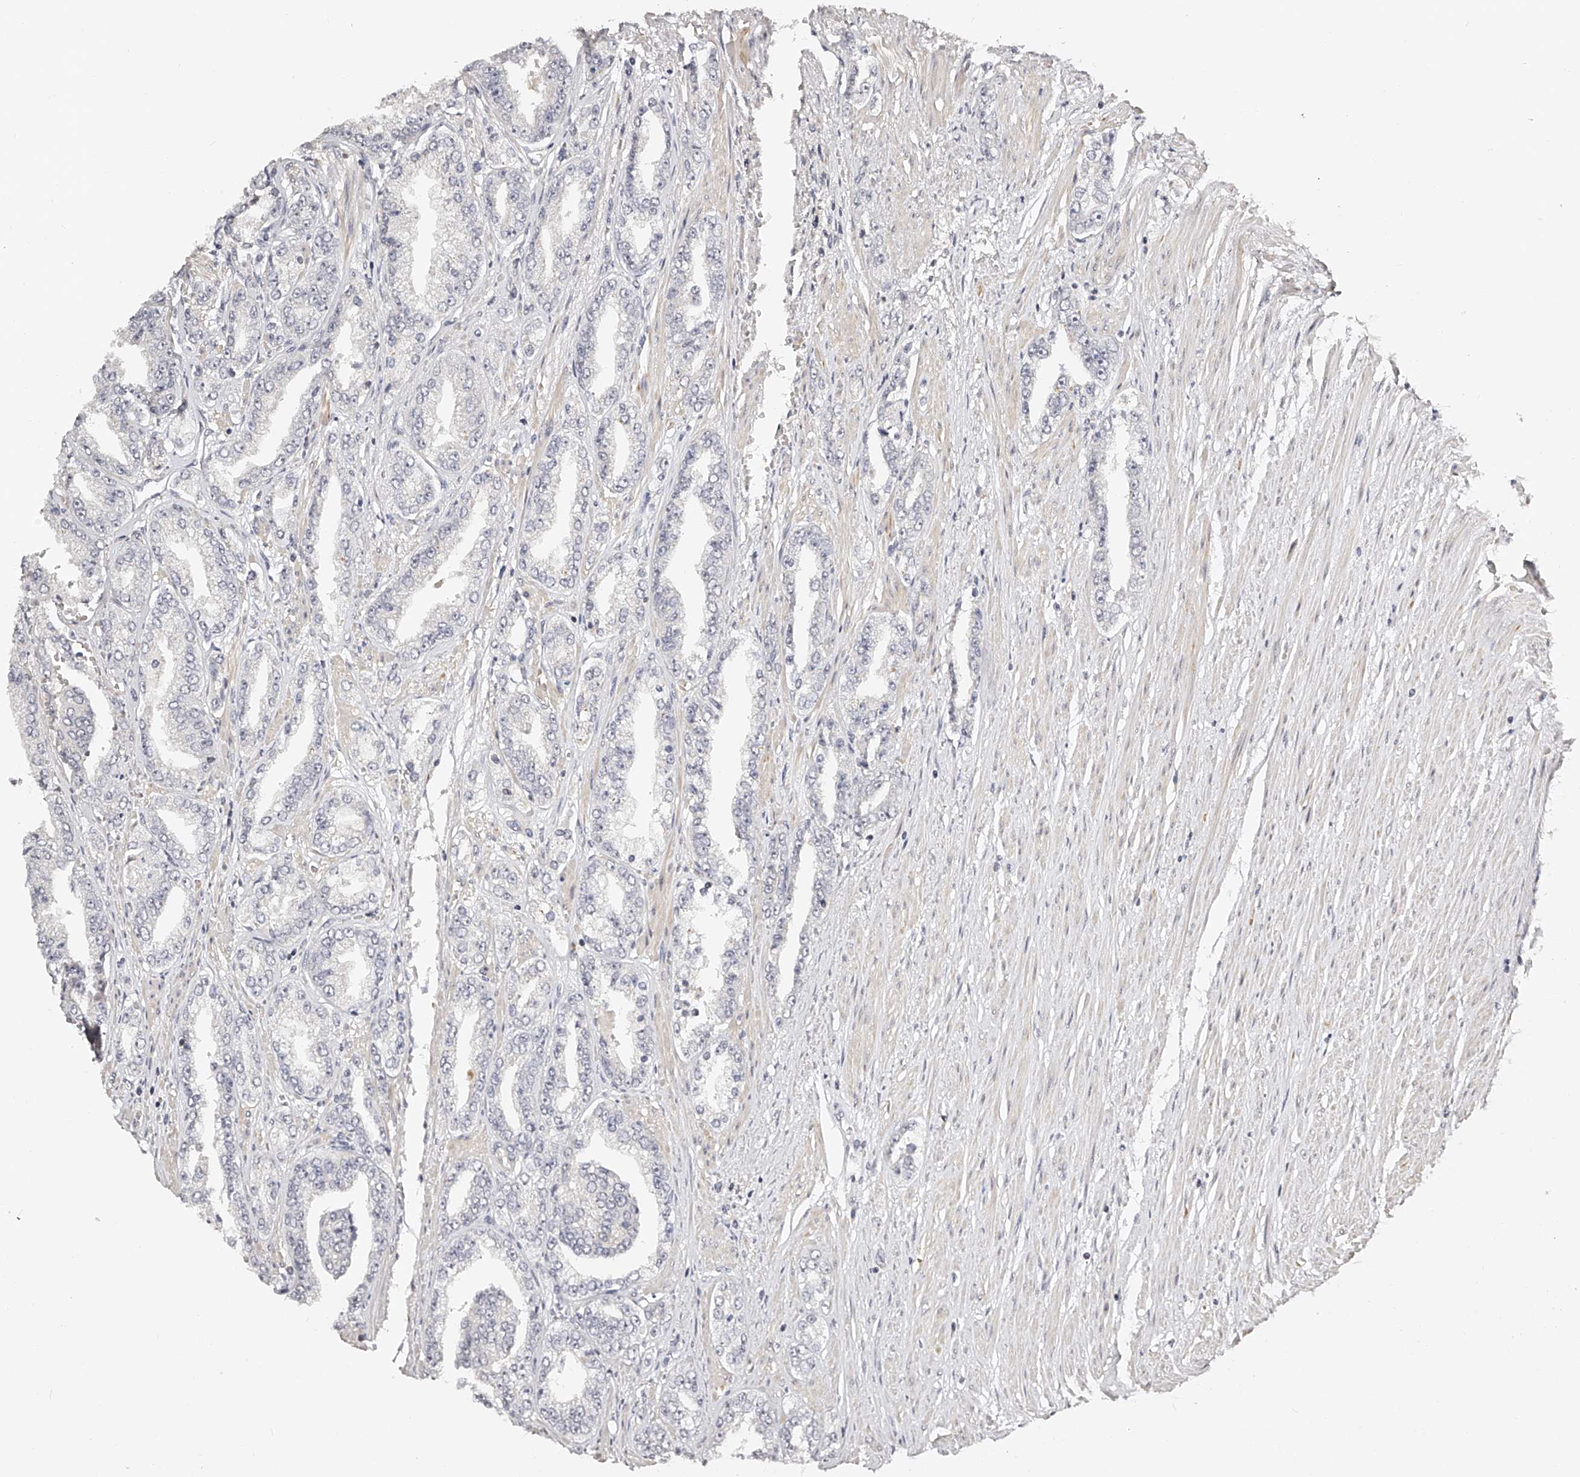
{"staining": {"intensity": "negative", "quantity": "none", "location": "none"}, "tissue": "prostate cancer", "cell_type": "Tumor cells", "image_type": "cancer", "snomed": [{"axis": "morphology", "description": "Adenocarcinoma, High grade"}, {"axis": "topography", "description": "Prostate"}], "caption": "High magnification brightfield microscopy of prostate cancer (adenocarcinoma (high-grade)) stained with DAB (brown) and counterstained with hematoxylin (blue): tumor cells show no significant positivity.", "gene": "ZNF789", "patient": {"sex": "male", "age": 71}}